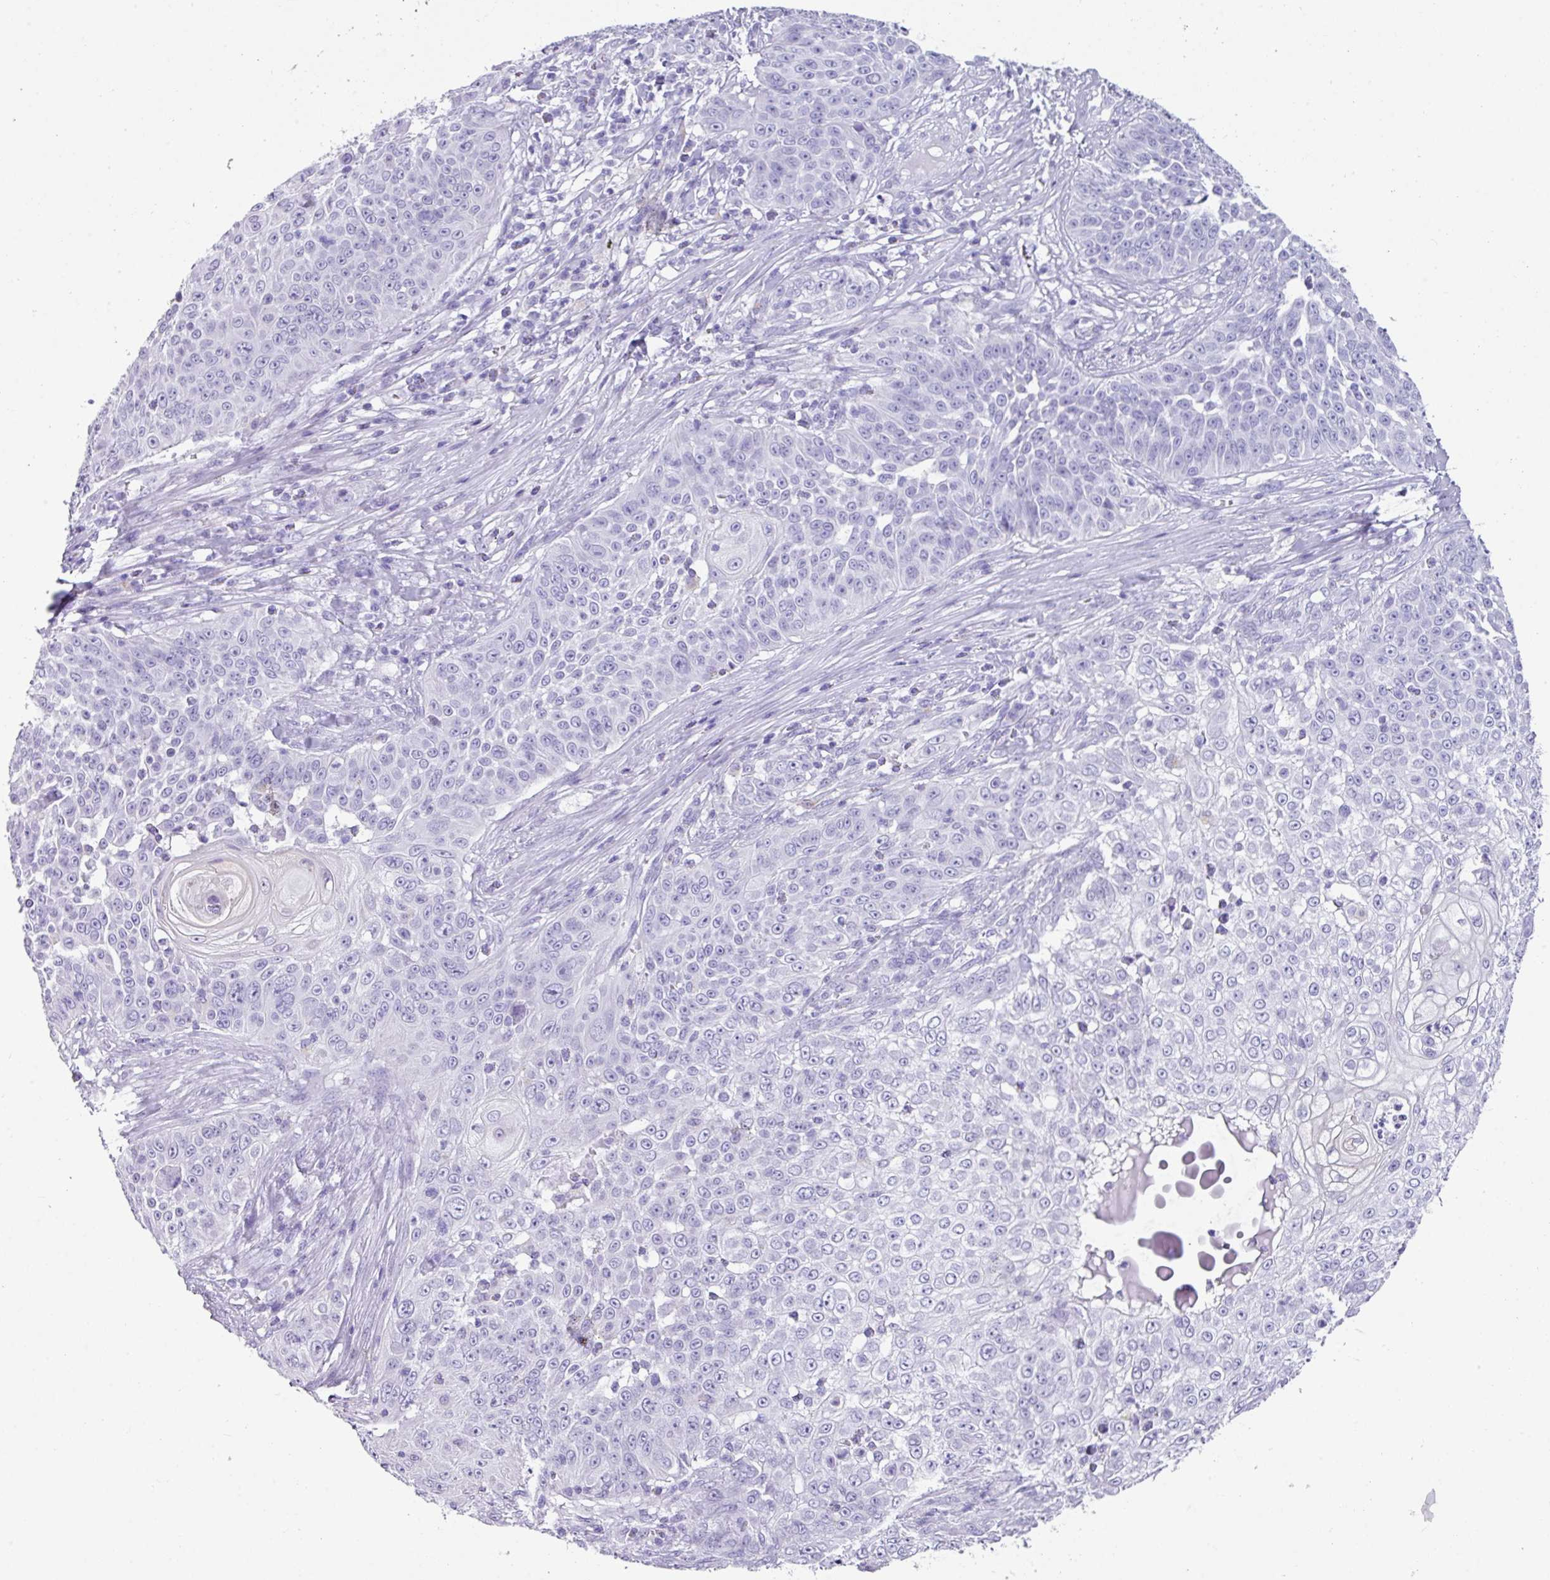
{"staining": {"intensity": "negative", "quantity": "none", "location": "none"}, "tissue": "skin cancer", "cell_type": "Tumor cells", "image_type": "cancer", "snomed": [{"axis": "morphology", "description": "Squamous cell carcinoma, NOS"}, {"axis": "topography", "description": "Skin"}], "caption": "The micrograph exhibits no staining of tumor cells in skin squamous cell carcinoma.", "gene": "NCCRP1", "patient": {"sex": "male", "age": 24}}